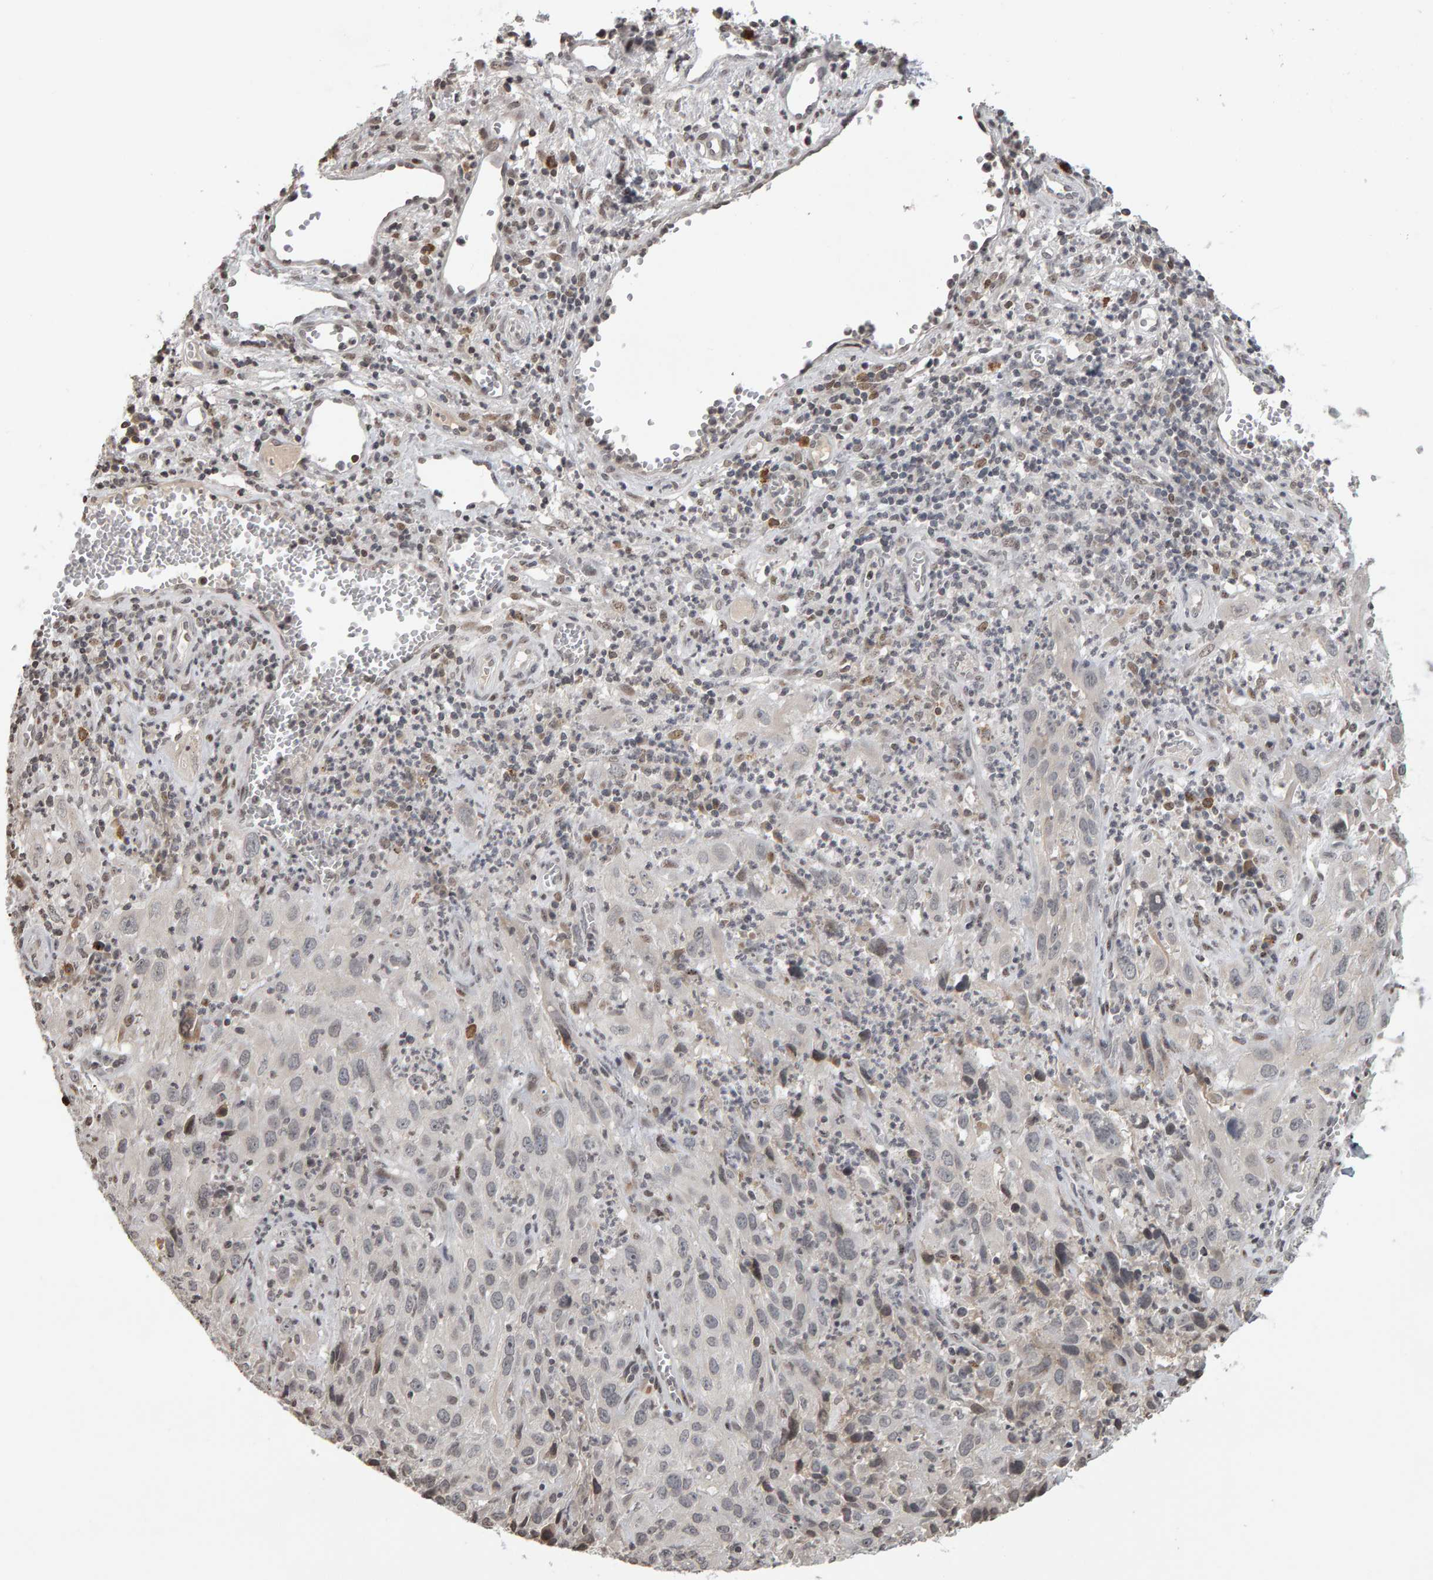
{"staining": {"intensity": "negative", "quantity": "none", "location": "none"}, "tissue": "cervical cancer", "cell_type": "Tumor cells", "image_type": "cancer", "snomed": [{"axis": "morphology", "description": "Squamous cell carcinoma, NOS"}, {"axis": "topography", "description": "Cervix"}], "caption": "Immunohistochemistry of cervical squamous cell carcinoma shows no staining in tumor cells.", "gene": "TRAM1", "patient": {"sex": "female", "age": 32}}